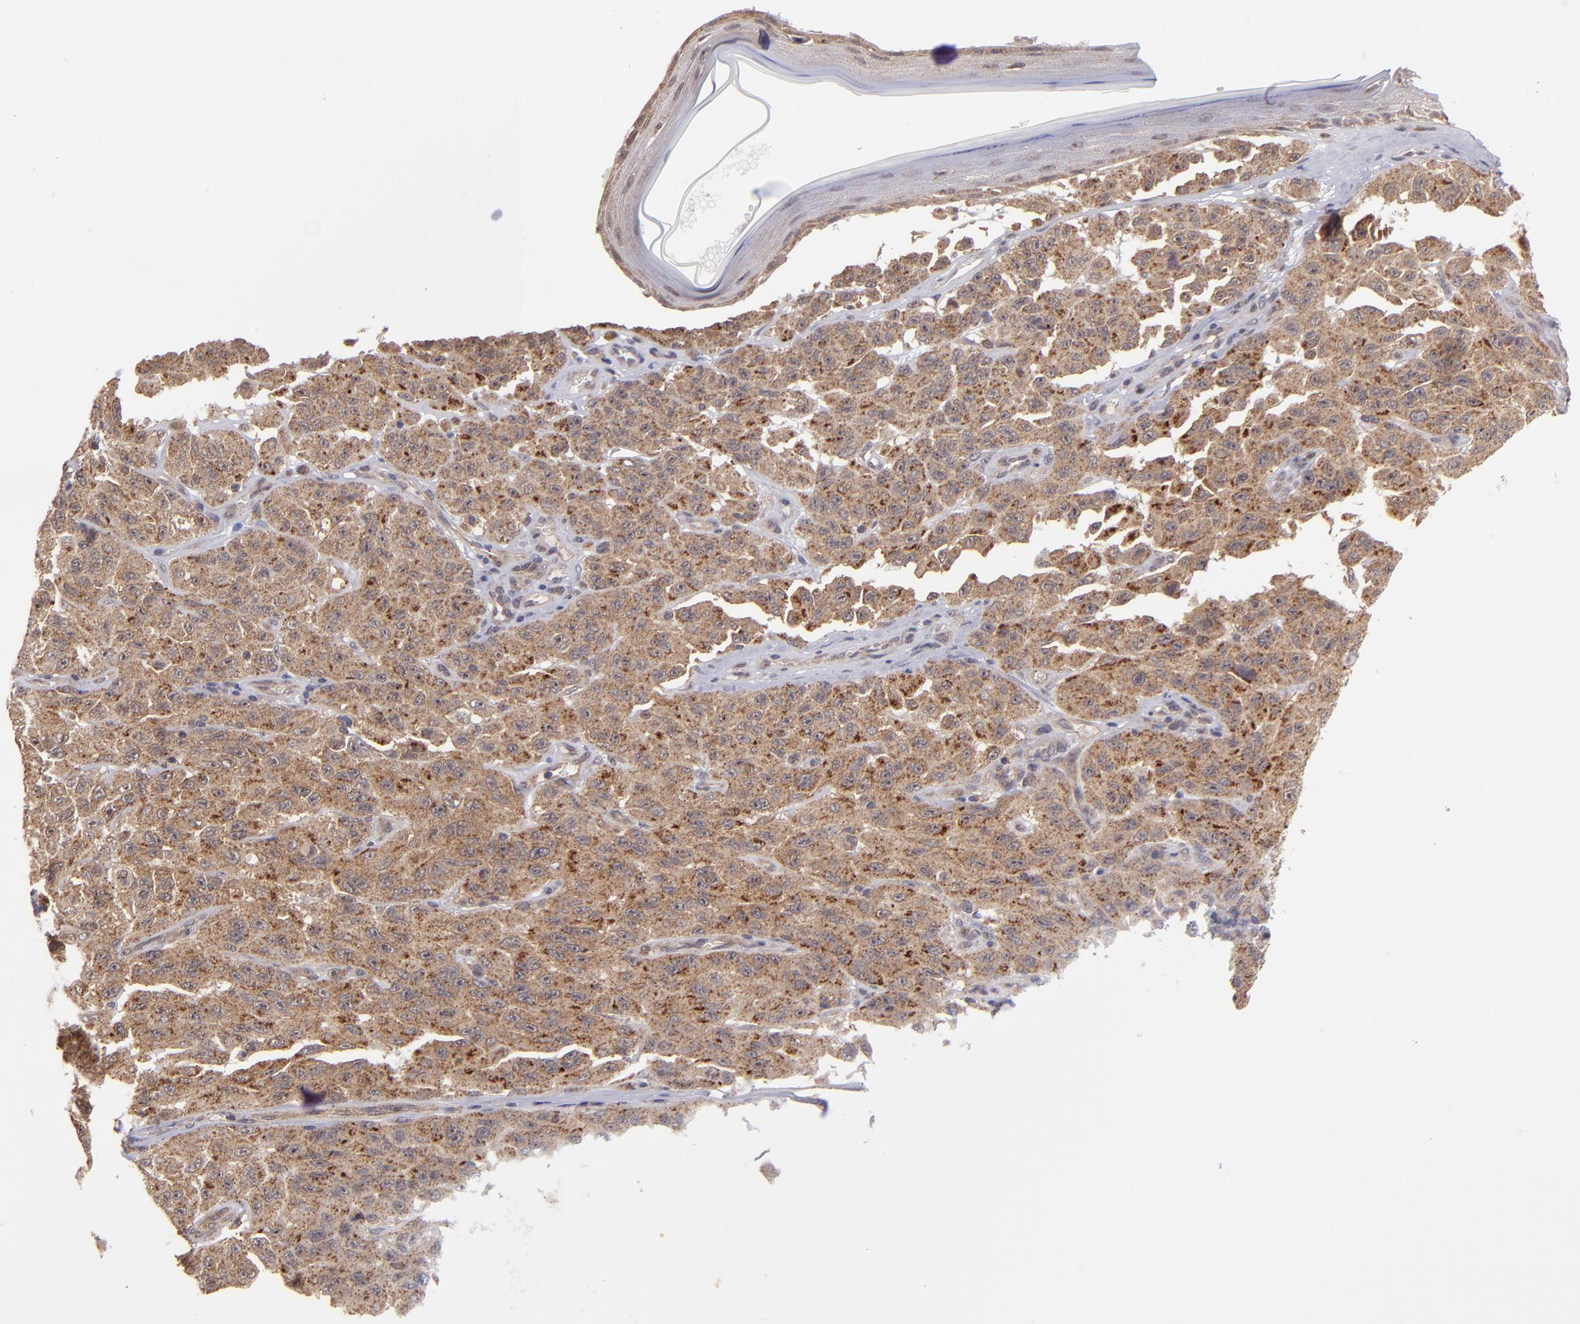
{"staining": {"intensity": "moderate", "quantity": ">75%", "location": "cytoplasmic/membranous"}, "tissue": "melanoma", "cell_type": "Tumor cells", "image_type": "cancer", "snomed": [{"axis": "morphology", "description": "Malignant melanoma, NOS"}, {"axis": "topography", "description": "Skin"}], "caption": "Melanoma tissue shows moderate cytoplasmic/membranous staining in about >75% of tumor cells, visualized by immunohistochemistry. (DAB IHC, brown staining for protein, blue staining for nuclei).", "gene": "ZFYVE1", "patient": {"sex": "male", "age": 30}}